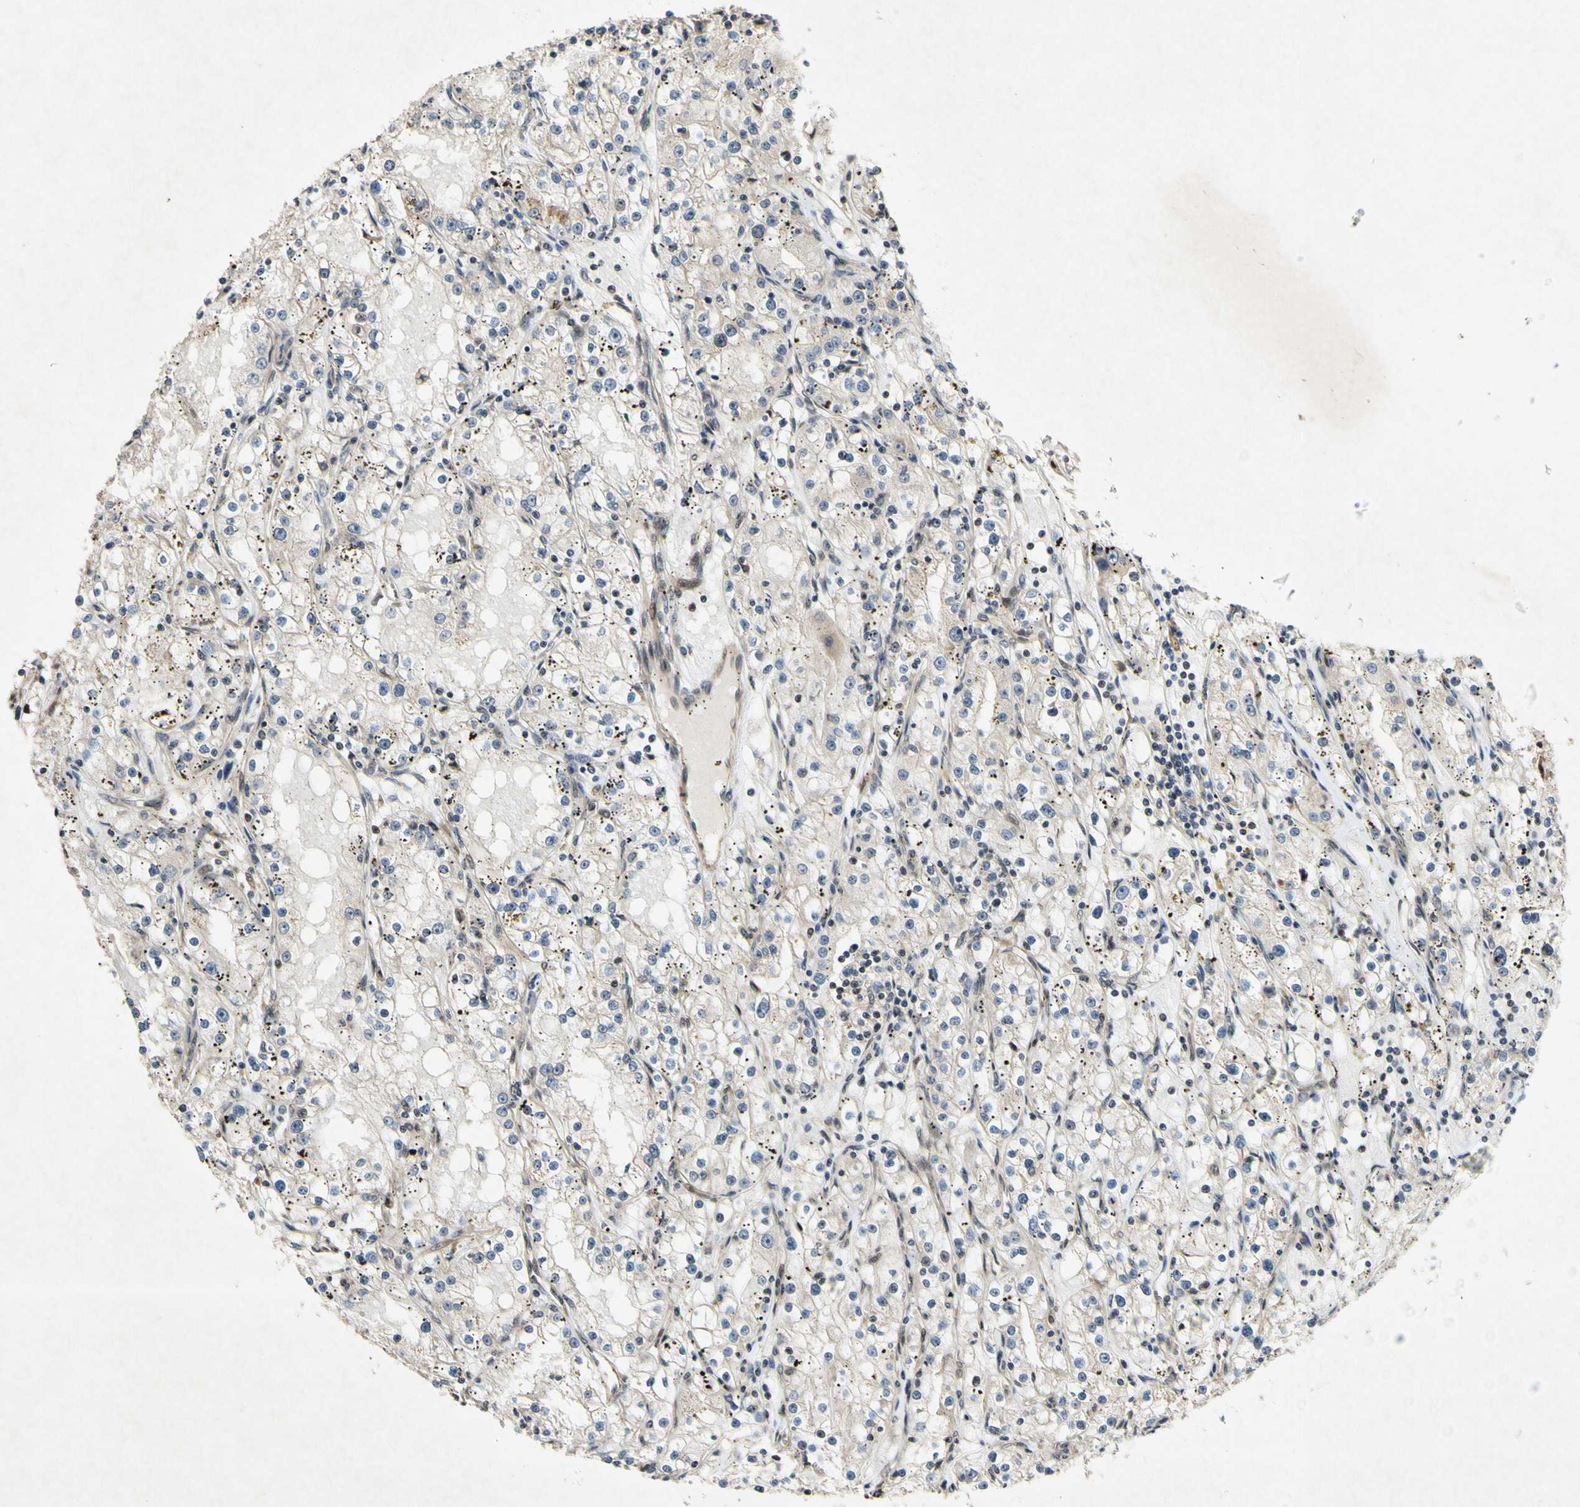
{"staining": {"intensity": "weak", "quantity": ">75%", "location": "cytoplasmic/membranous"}, "tissue": "renal cancer", "cell_type": "Tumor cells", "image_type": "cancer", "snomed": [{"axis": "morphology", "description": "Adenocarcinoma, NOS"}, {"axis": "topography", "description": "Kidney"}], "caption": "Renal adenocarcinoma was stained to show a protein in brown. There is low levels of weak cytoplasmic/membranous staining in about >75% of tumor cells.", "gene": "CSNK1E", "patient": {"sex": "male", "age": 56}}